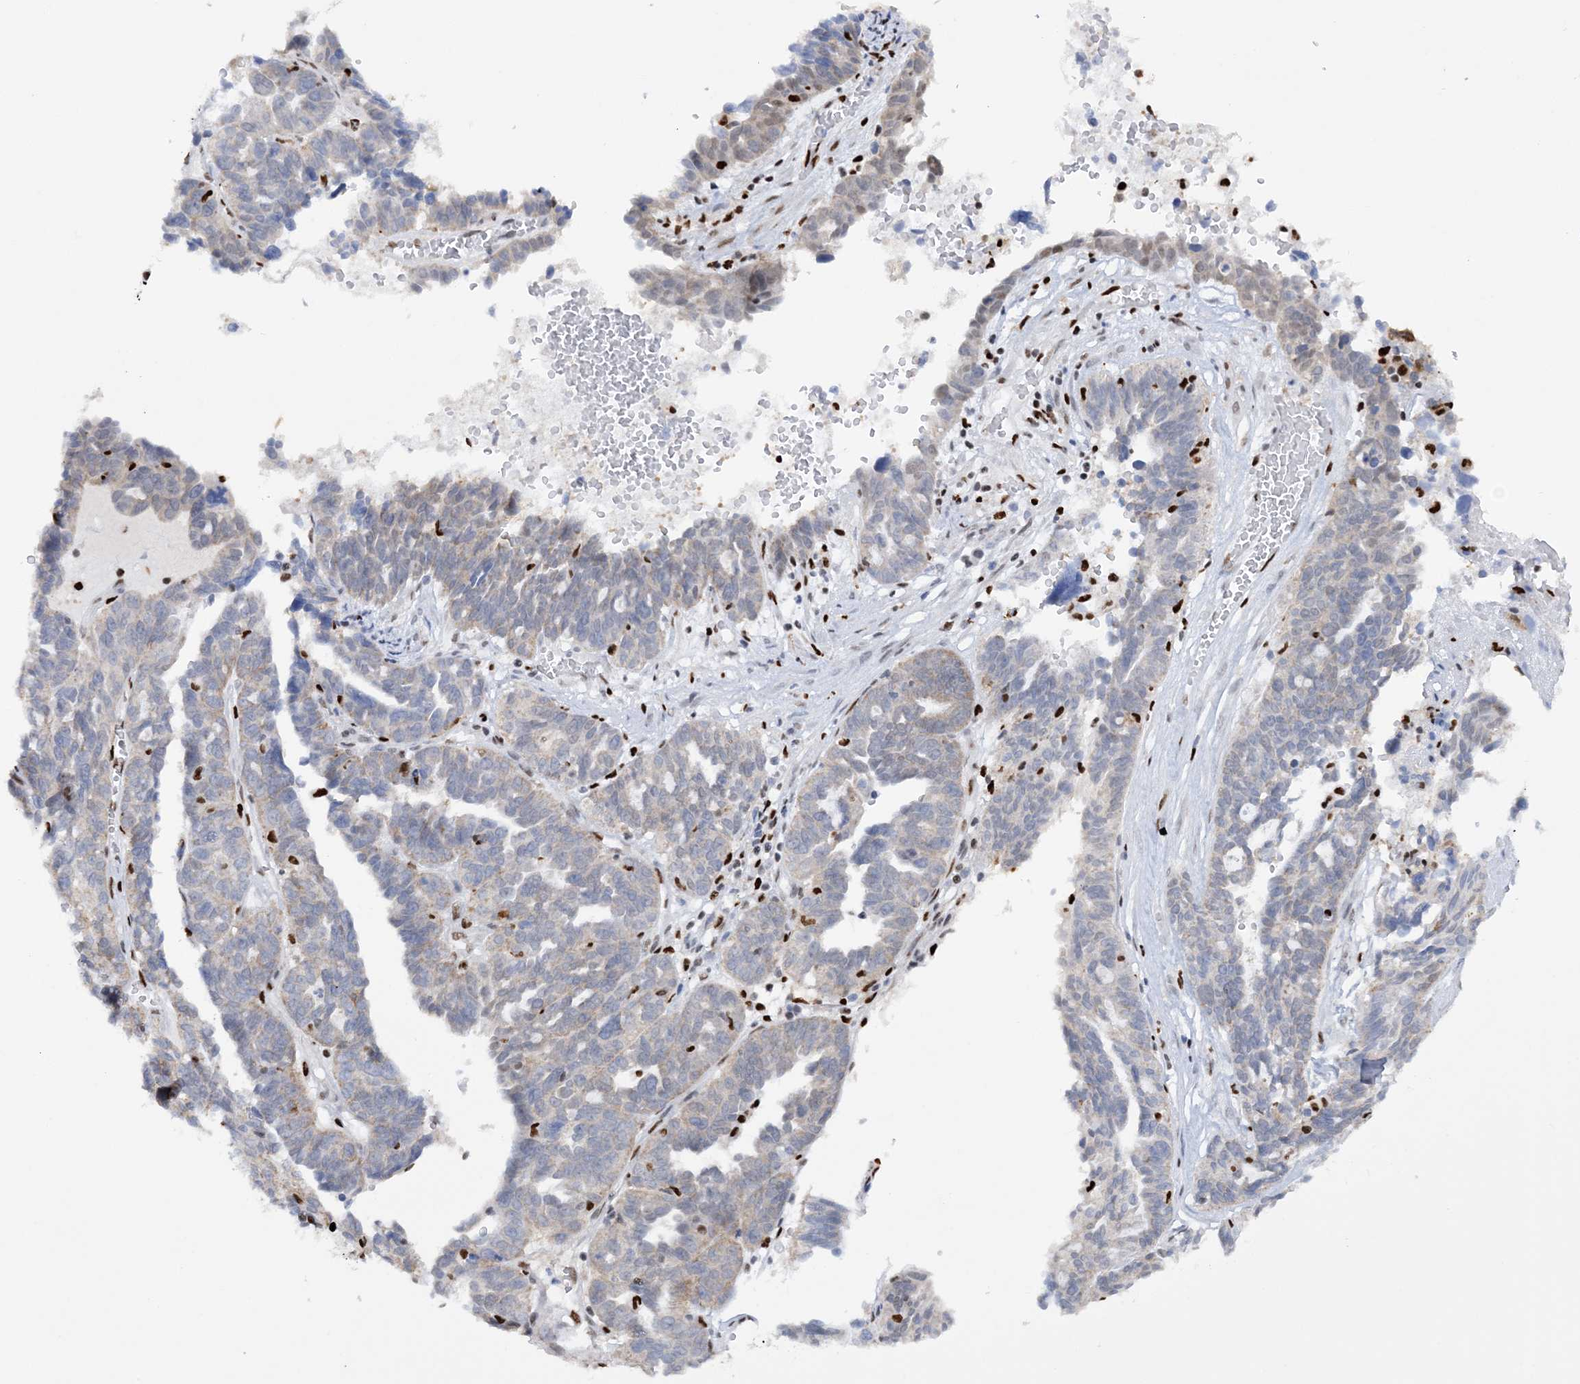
{"staining": {"intensity": "negative", "quantity": "none", "location": "none"}, "tissue": "ovarian cancer", "cell_type": "Tumor cells", "image_type": "cancer", "snomed": [{"axis": "morphology", "description": "Cystadenocarcinoma, serous, NOS"}, {"axis": "topography", "description": "Ovary"}], "caption": "Tumor cells are negative for protein expression in human ovarian serous cystadenocarcinoma.", "gene": "NIT2", "patient": {"sex": "female", "age": 59}}